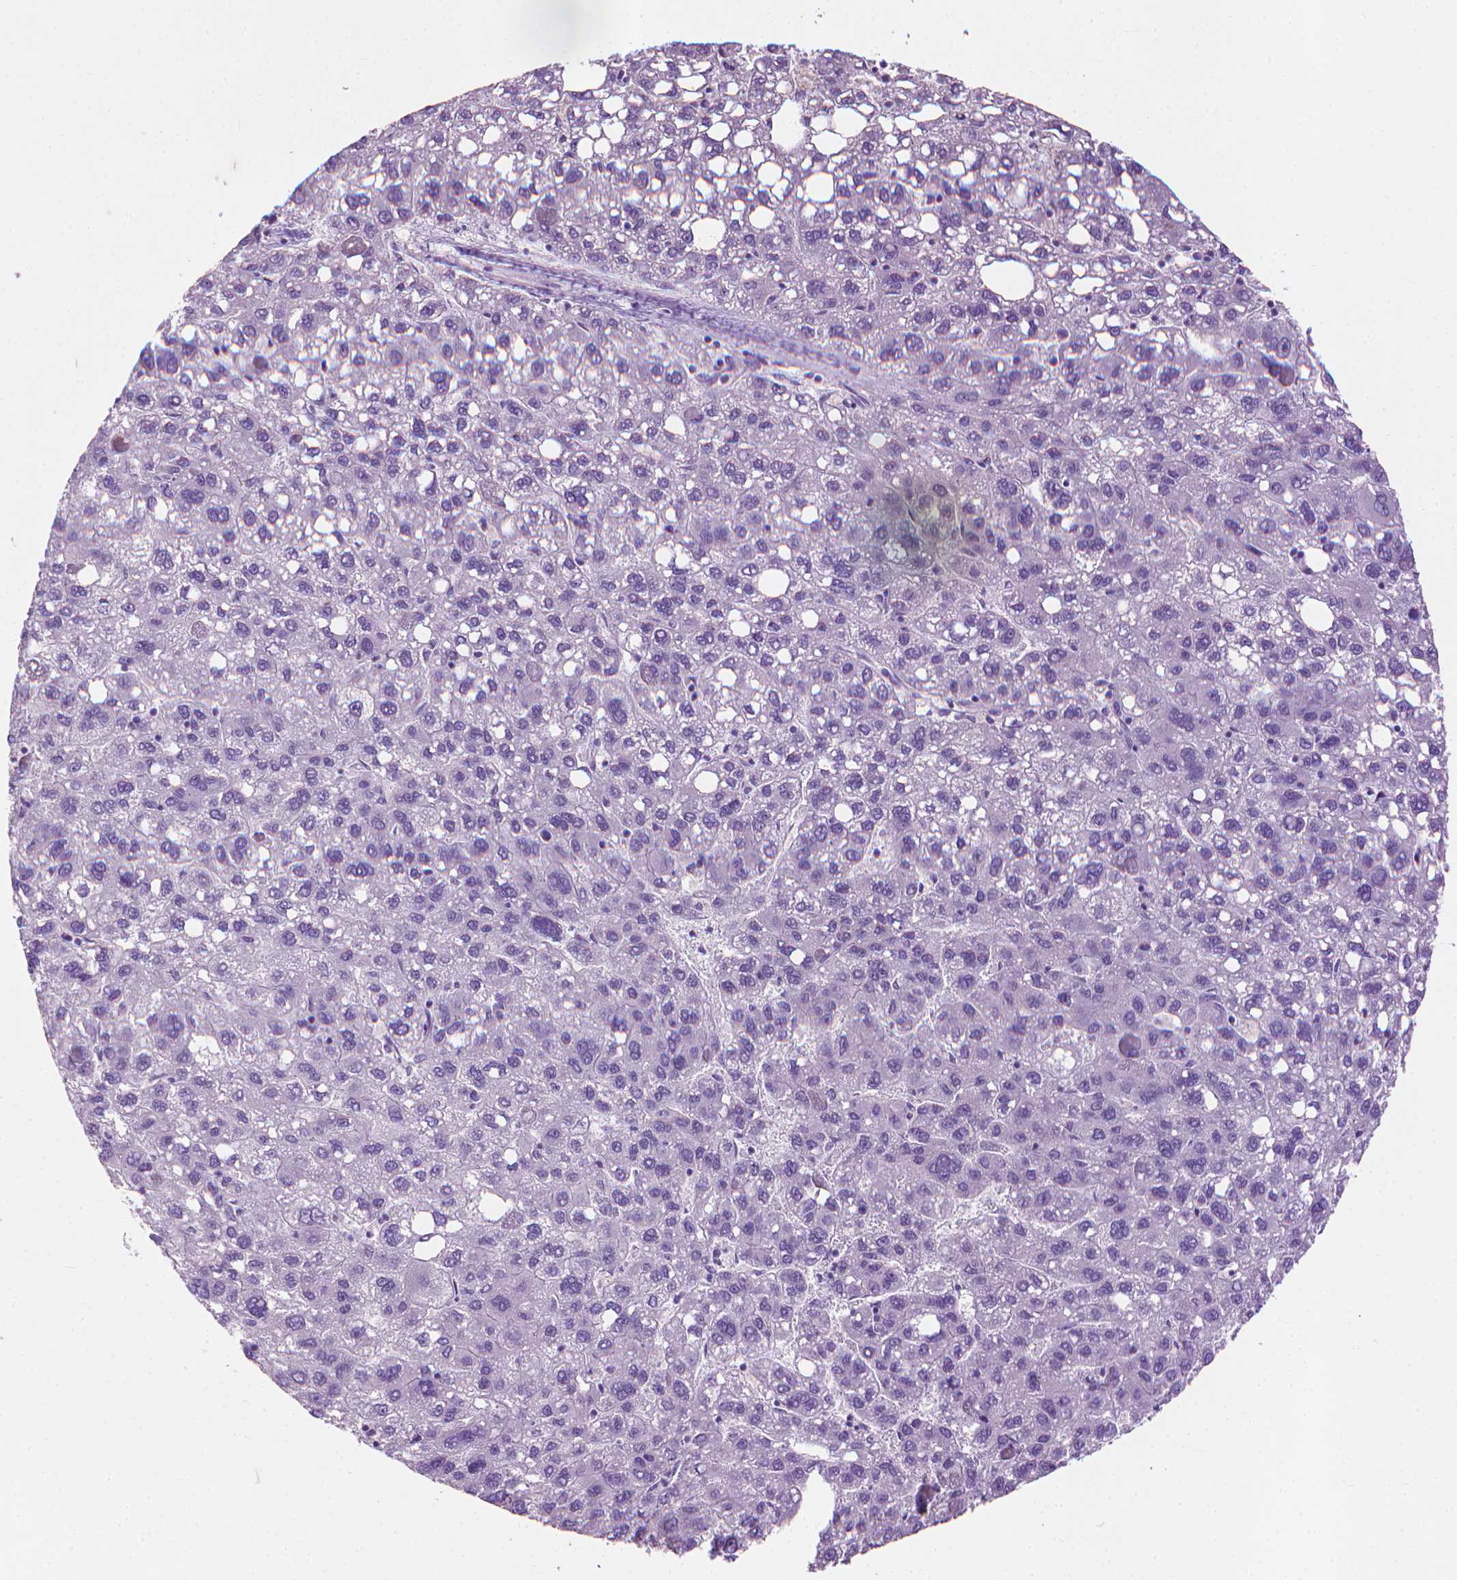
{"staining": {"intensity": "negative", "quantity": "none", "location": "none"}, "tissue": "liver cancer", "cell_type": "Tumor cells", "image_type": "cancer", "snomed": [{"axis": "morphology", "description": "Carcinoma, Hepatocellular, NOS"}, {"axis": "topography", "description": "Liver"}], "caption": "Hepatocellular carcinoma (liver) stained for a protein using IHC displays no staining tumor cells.", "gene": "KRT73", "patient": {"sex": "female", "age": 82}}